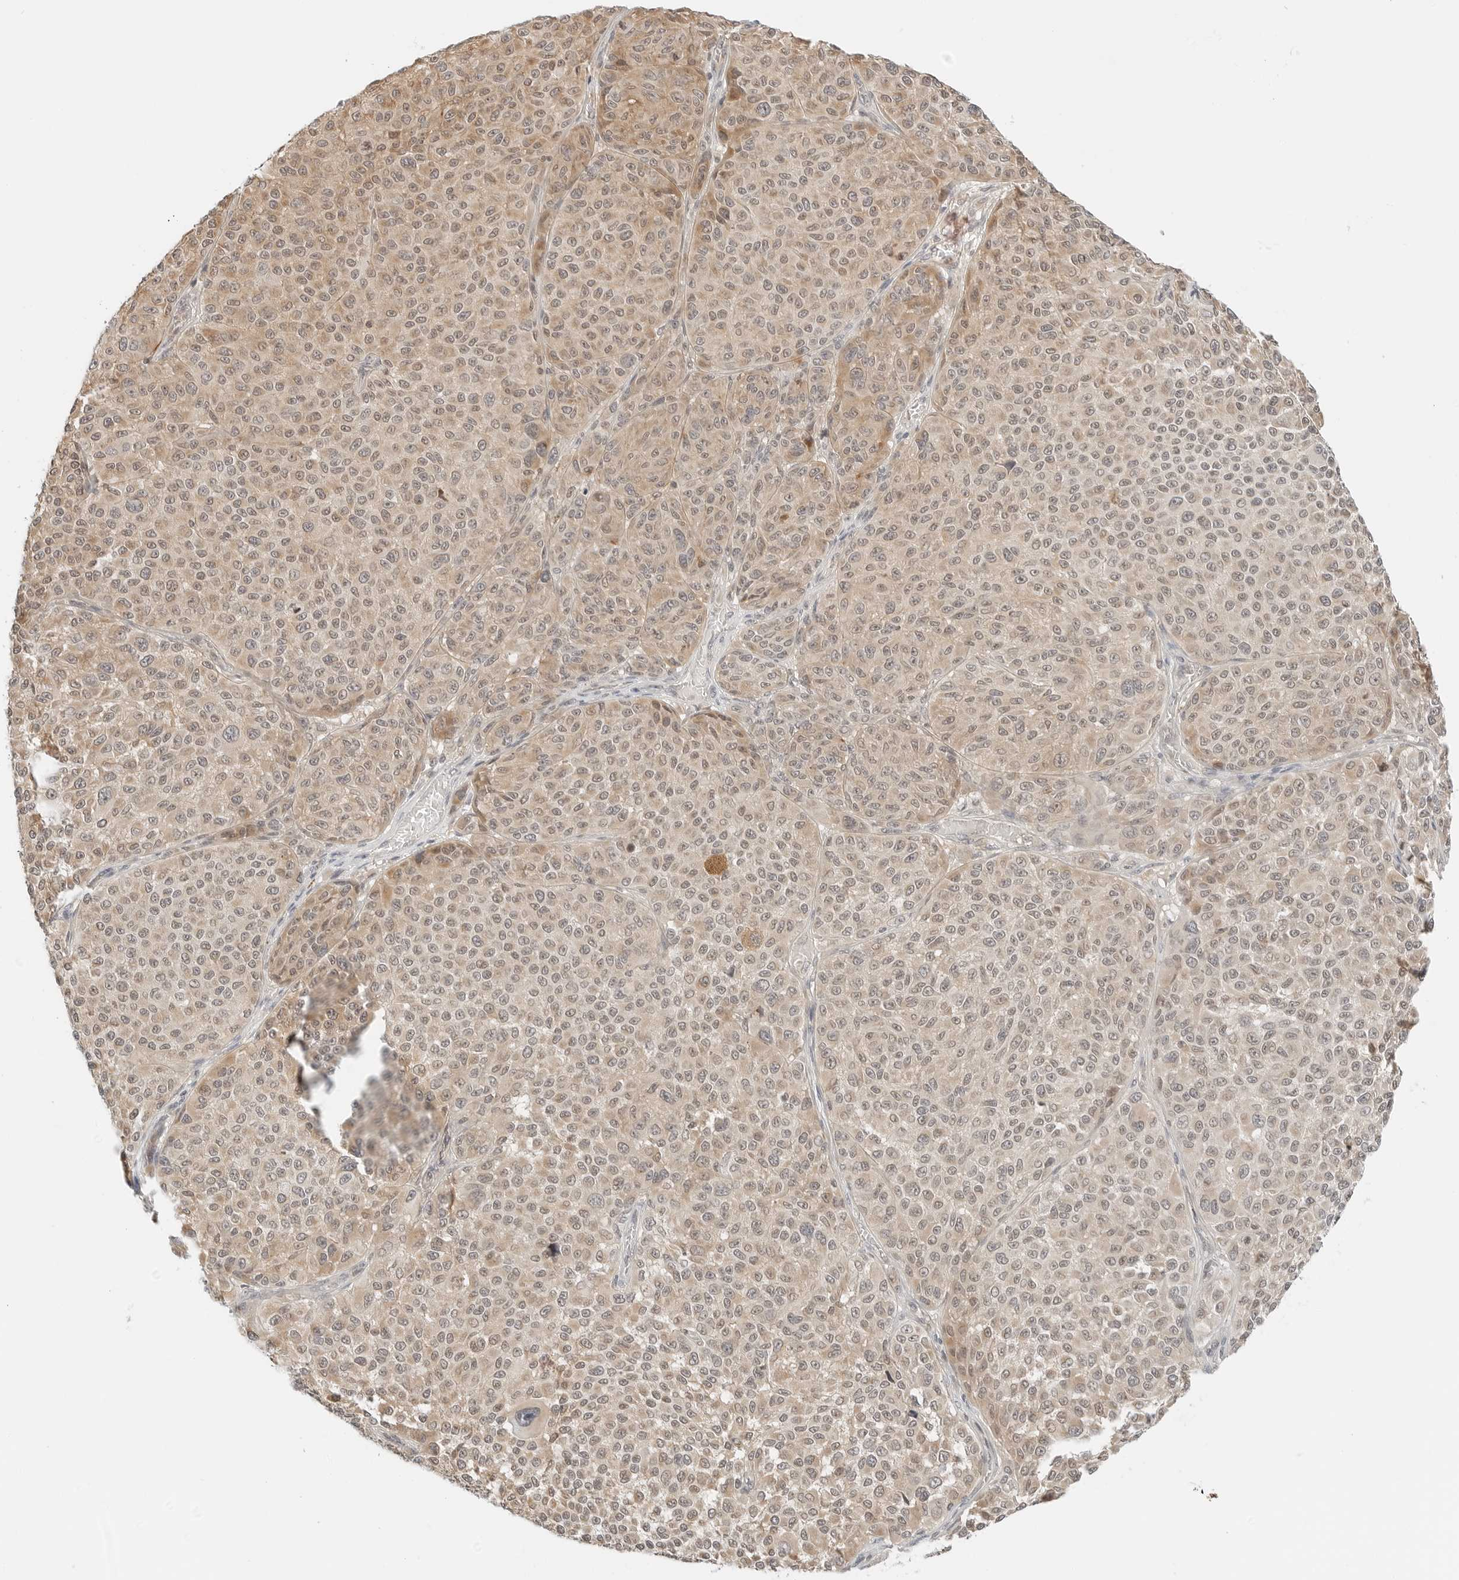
{"staining": {"intensity": "weak", "quantity": ">75%", "location": "cytoplasmic/membranous,nuclear"}, "tissue": "melanoma", "cell_type": "Tumor cells", "image_type": "cancer", "snomed": [{"axis": "morphology", "description": "Malignant melanoma, NOS"}, {"axis": "topography", "description": "Skin"}], "caption": "Weak cytoplasmic/membranous and nuclear expression is present in approximately >75% of tumor cells in malignant melanoma.", "gene": "IQCC", "patient": {"sex": "male", "age": 83}}